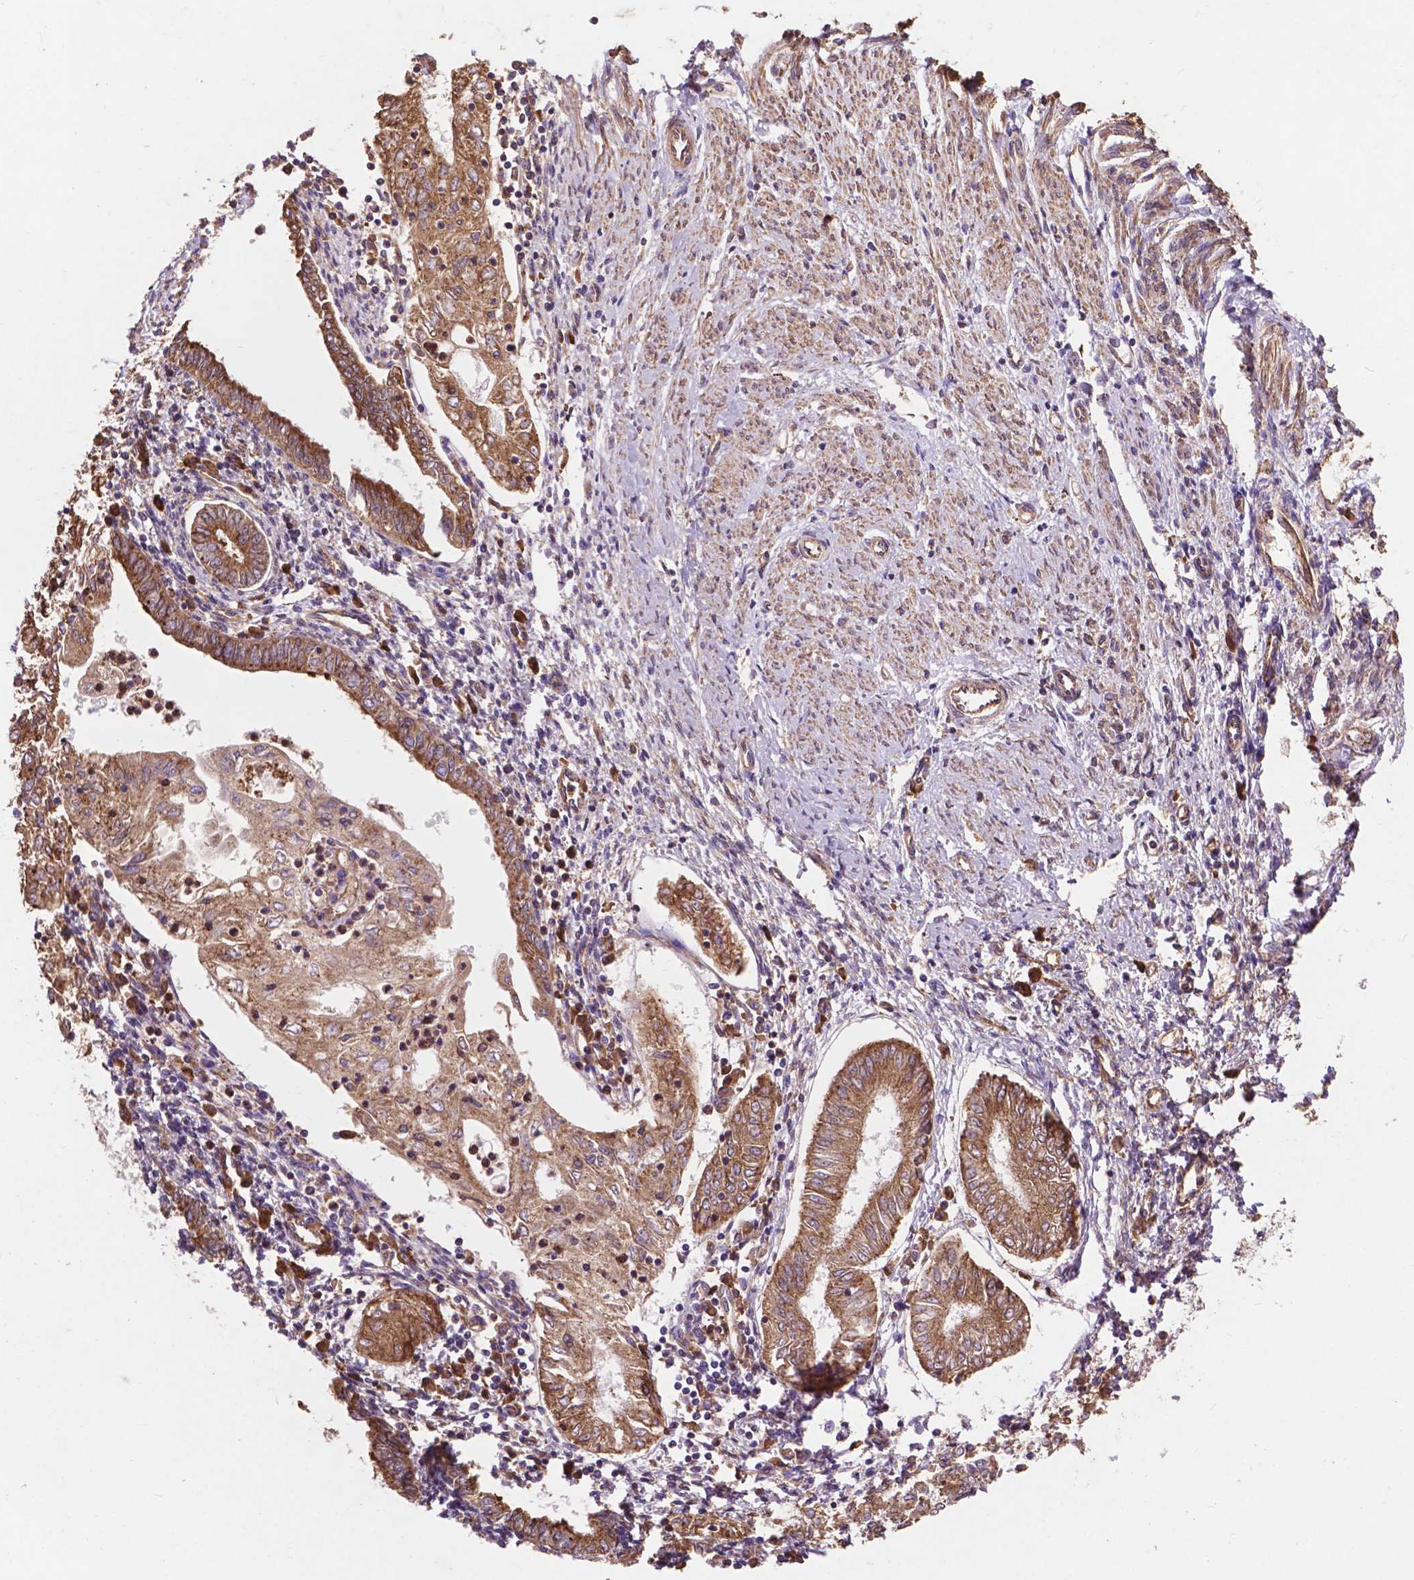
{"staining": {"intensity": "moderate", "quantity": ">75%", "location": "cytoplasmic/membranous"}, "tissue": "endometrial cancer", "cell_type": "Tumor cells", "image_type": "cancer", "snomed": [{"axis": "morphology", "description": "Adenocarcinoma, NOS"}, {"axis": "topography", "description": "Endometrium"}], "caption": "About >75% of tumor cells in human endometrial cancer (adenocarcinoma) display moderate cytoplasmic/membranous protein expression as visualized by brown immunohistochemical staining.", "gene": "CCDC71L", "patient": {"sex": "female", "age": 68}}